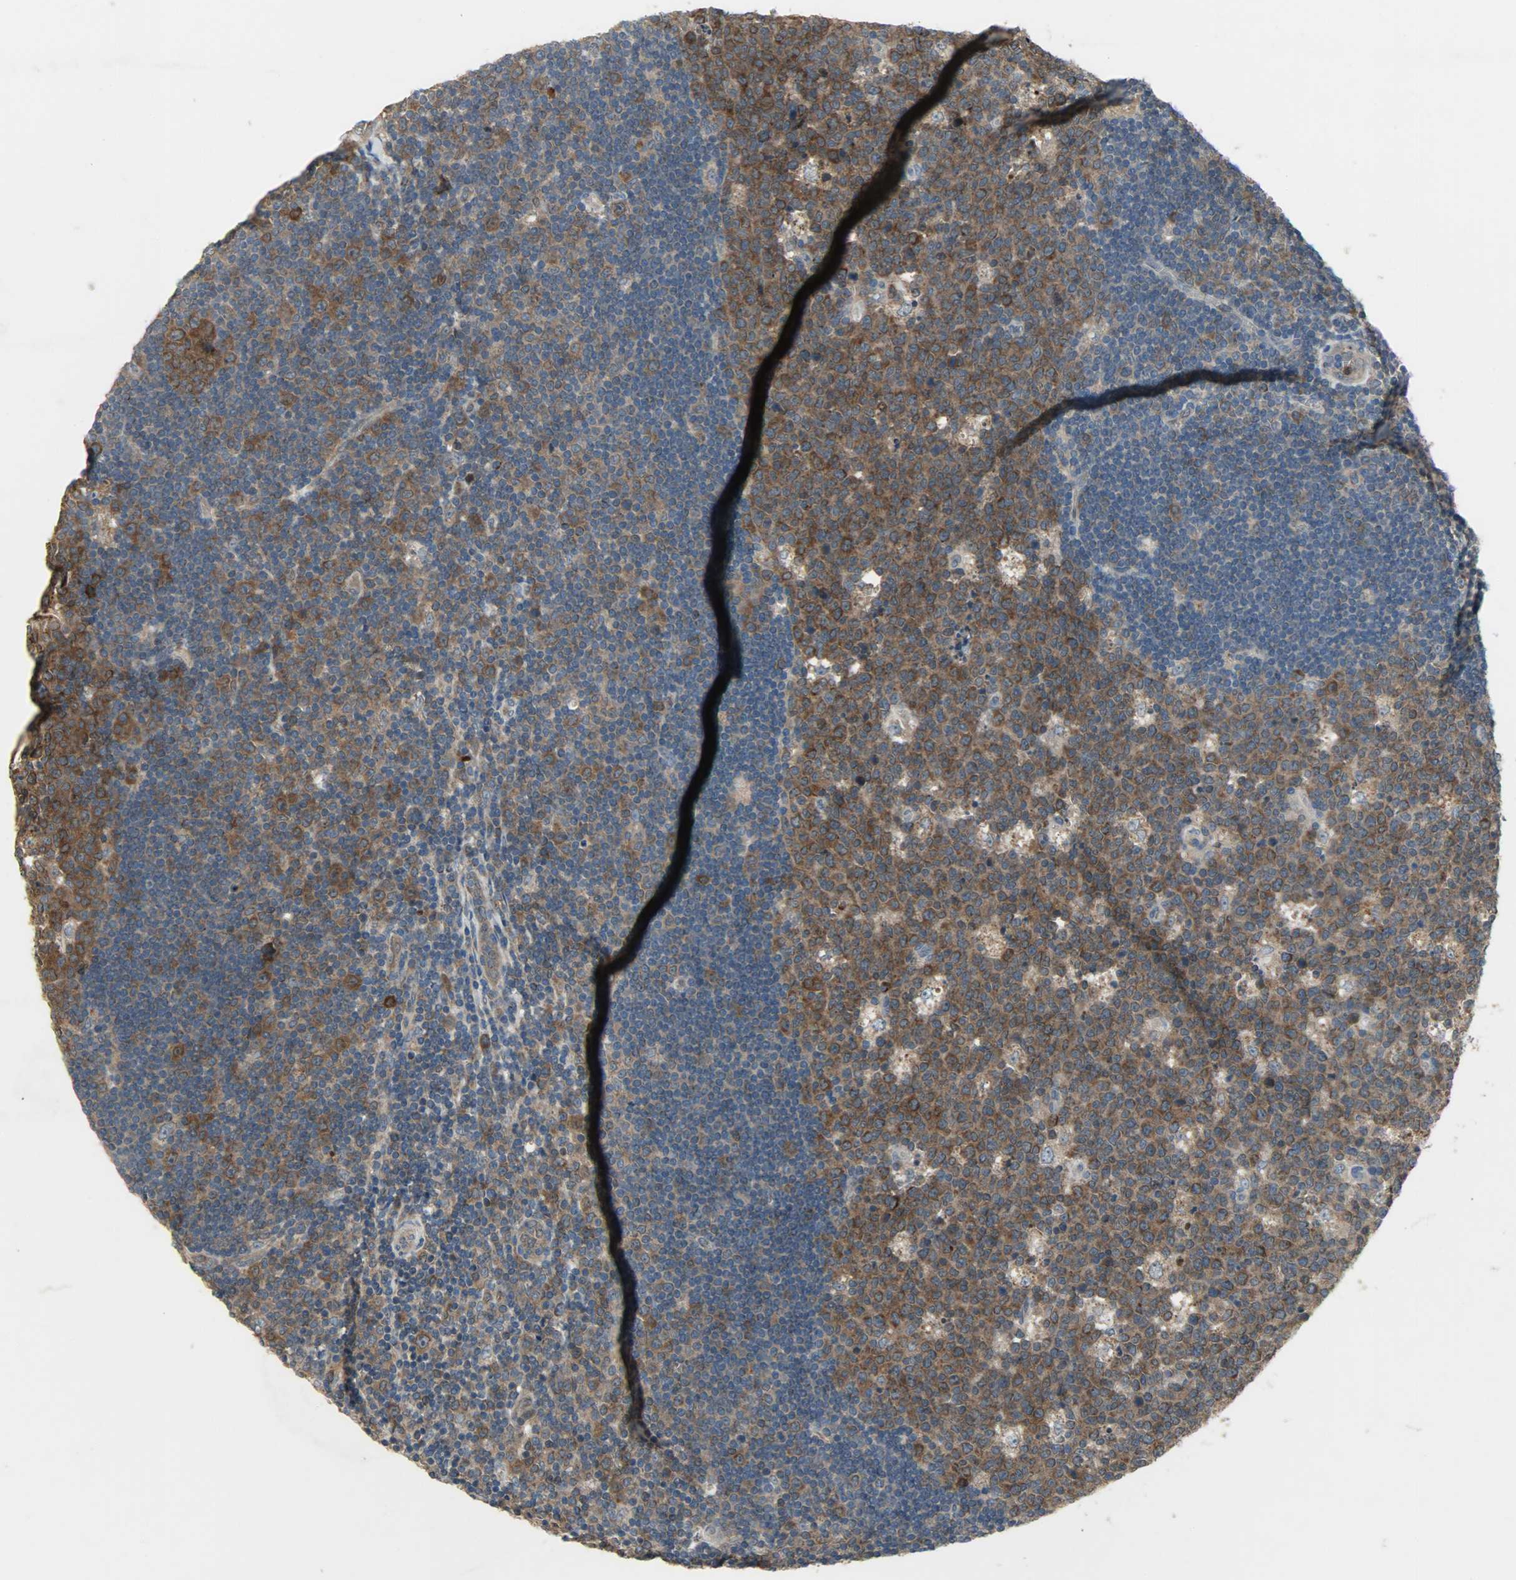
{"staining": {"intensity": "moderate", "quantity": ">75%", "location": "cytoplasmic/membranous"}, "tissue": "lymph node", "cell_type": "Germinal center cells", "image_type": "normal", "snomed": [{"axis": "morphology", "description": "Normal tissue, NOS"}, {"axis": "topography", "description": "Lymph node"}, {"axis": "topography", "description": "Salivary gland"}], "caption": "Immunohistochemistry (IHC) staining of unremarkable lymph node, which shows medium levels of moderate cytoplasmic/membranous expression in about >75% of germinal center cells indicating moderate cytoplasmic/membranous protein staining. The staining was performed using DAB (3,3'-diaminobenzidine) (brown) for protein detection and nuclei were counterstained in hematoxylin (blue).", "gene": "AMT", "patient": {"sex": "male", "age": 8}}